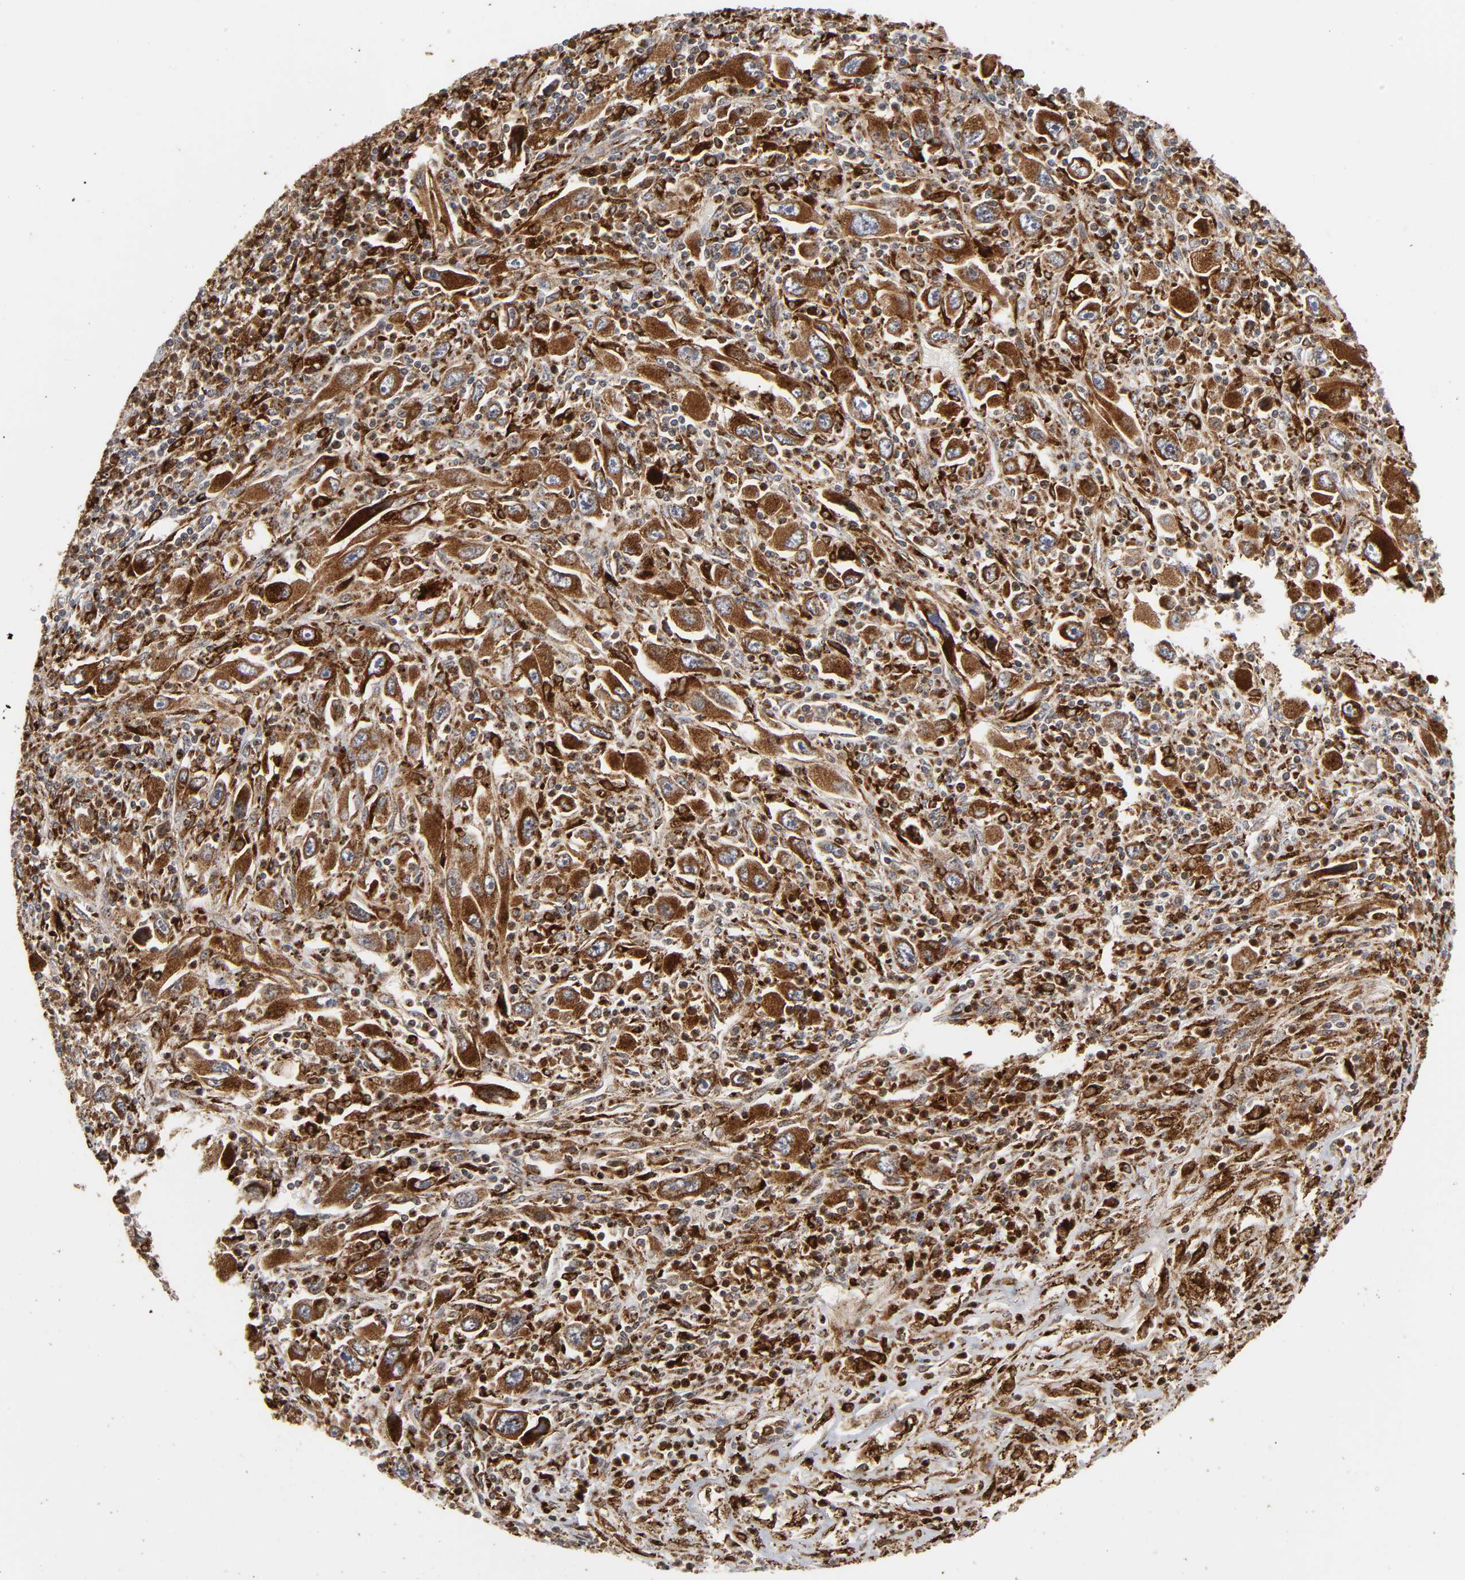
{"staining": {"intensity": "strong", "quantity": ">75%", "location": "cytoplasmic/membranous"}, "tissue": "melanoma", "cell_type": "Tumor cells", "image_type": "cancer", "snomed": [{"axis": "morphology", "description": "Malignant melanoma, Metastatic site"}, {"axis": "topography", "description": "Skin"}], "caption": "Melanoma was stained to show a protein in brown. There is high levels of strong cytoplasmic/membranous expression in about >75% of tumor cells. (DAB (3,3'-diaminobenzidine) IHC, brown staining for protein, blue staining for nuclei).", "gene": "PSAP", "patient": {"sex": "female", "age": 56}}